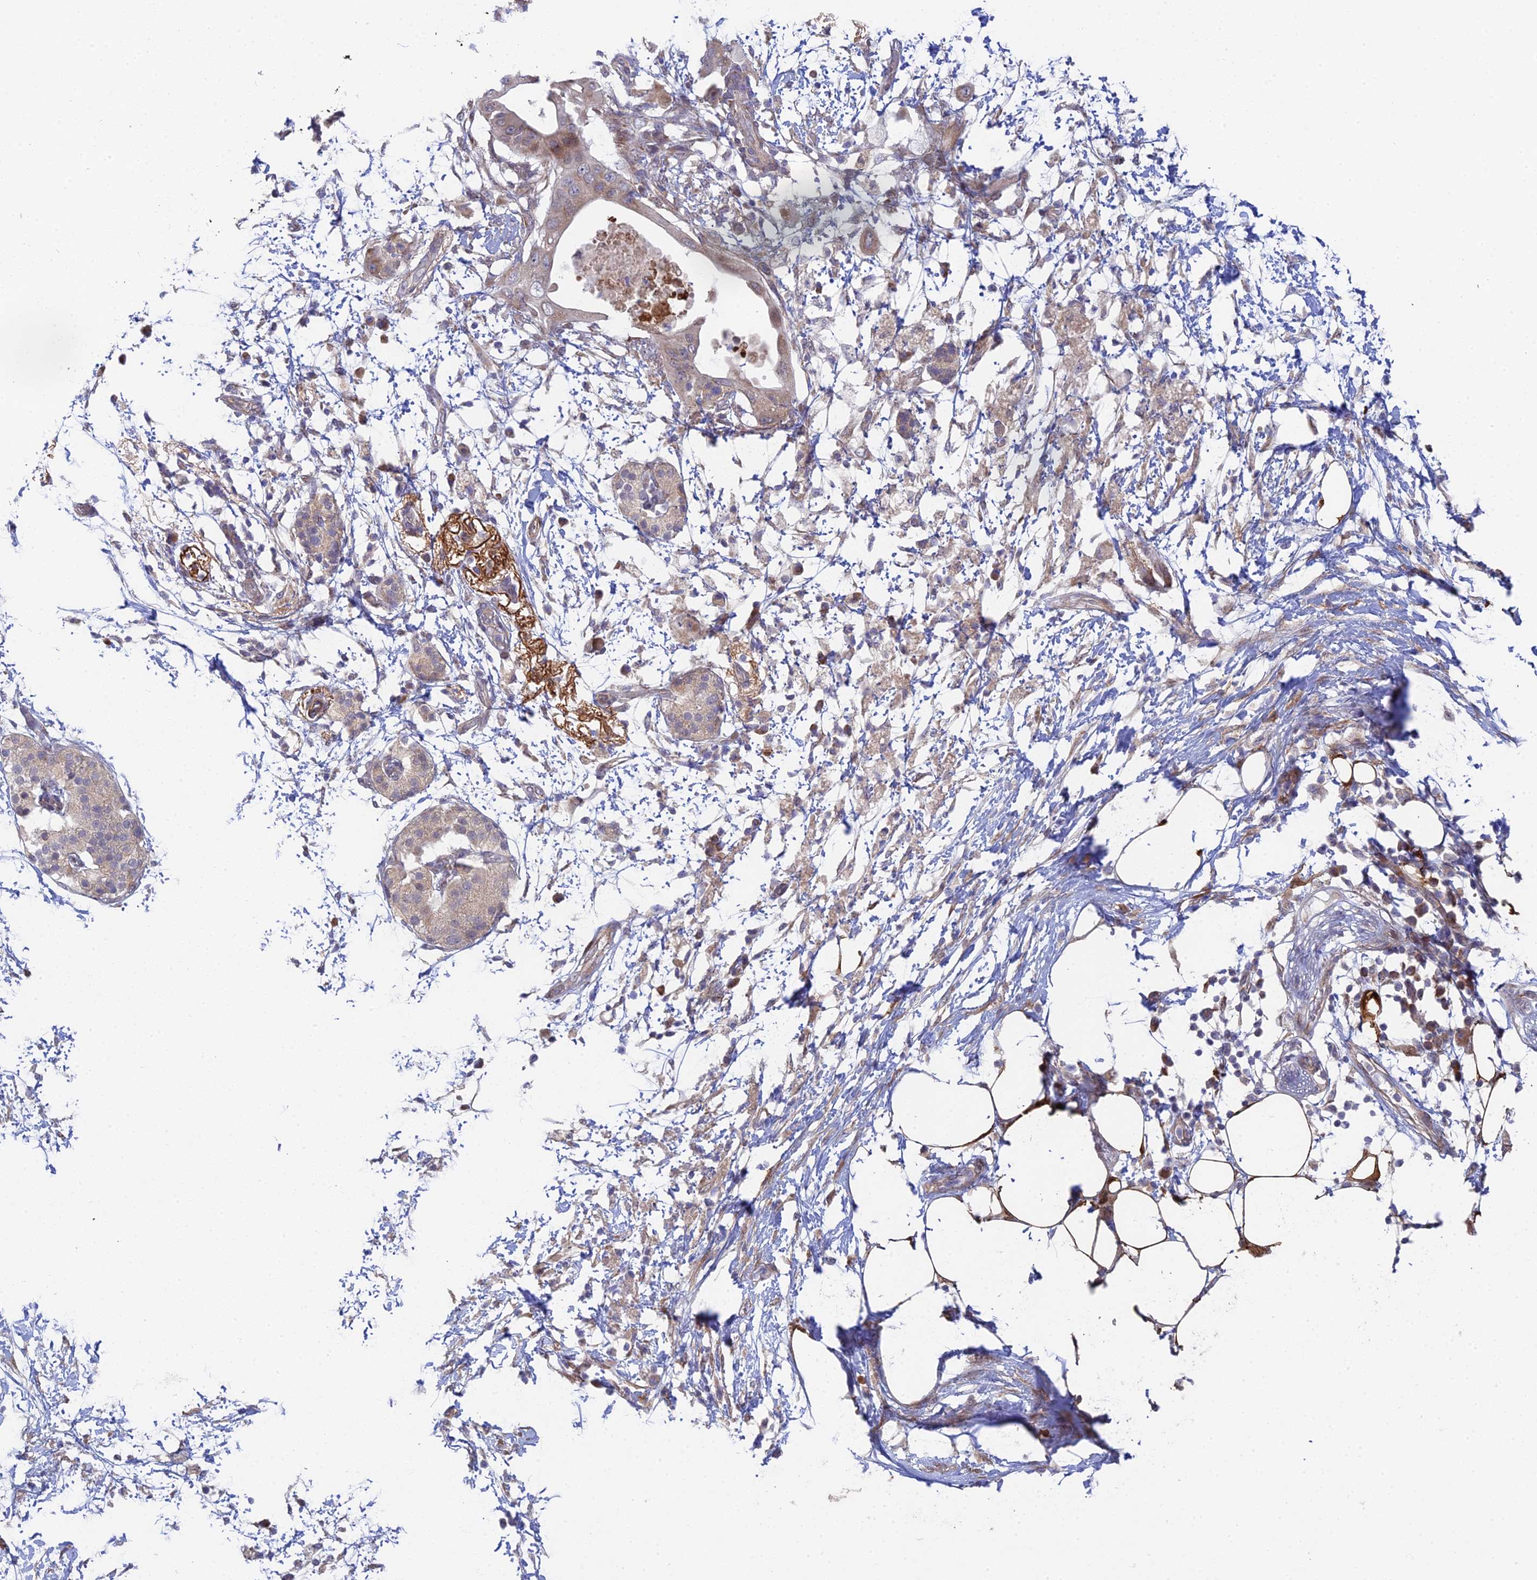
{"staining": {"intensity": "moderate", "quantity": ">75%", "location": "cytoplasmic/membranous"}, "tissue": "pancreatic cancer", "cell_type": "Tumor cells", "image_type": "cancer", "snomed": [{"axis": "morphology", "description": "Adenocarcinoma, NOS"}, {"axis": "topography", "description": "Pancreas"}], "caption": "Protein positivity by immunohistochemistry reveals moderate cytoplasmic/membranous expression in about >75% of tumor cells in pancreatic cancer. (DAB (3,3'-diaminobenzidine) IHC with brightfield microscopy, high magnification).", "gene": "INCA1", "patient": {"sex": "male", "age": 68}}